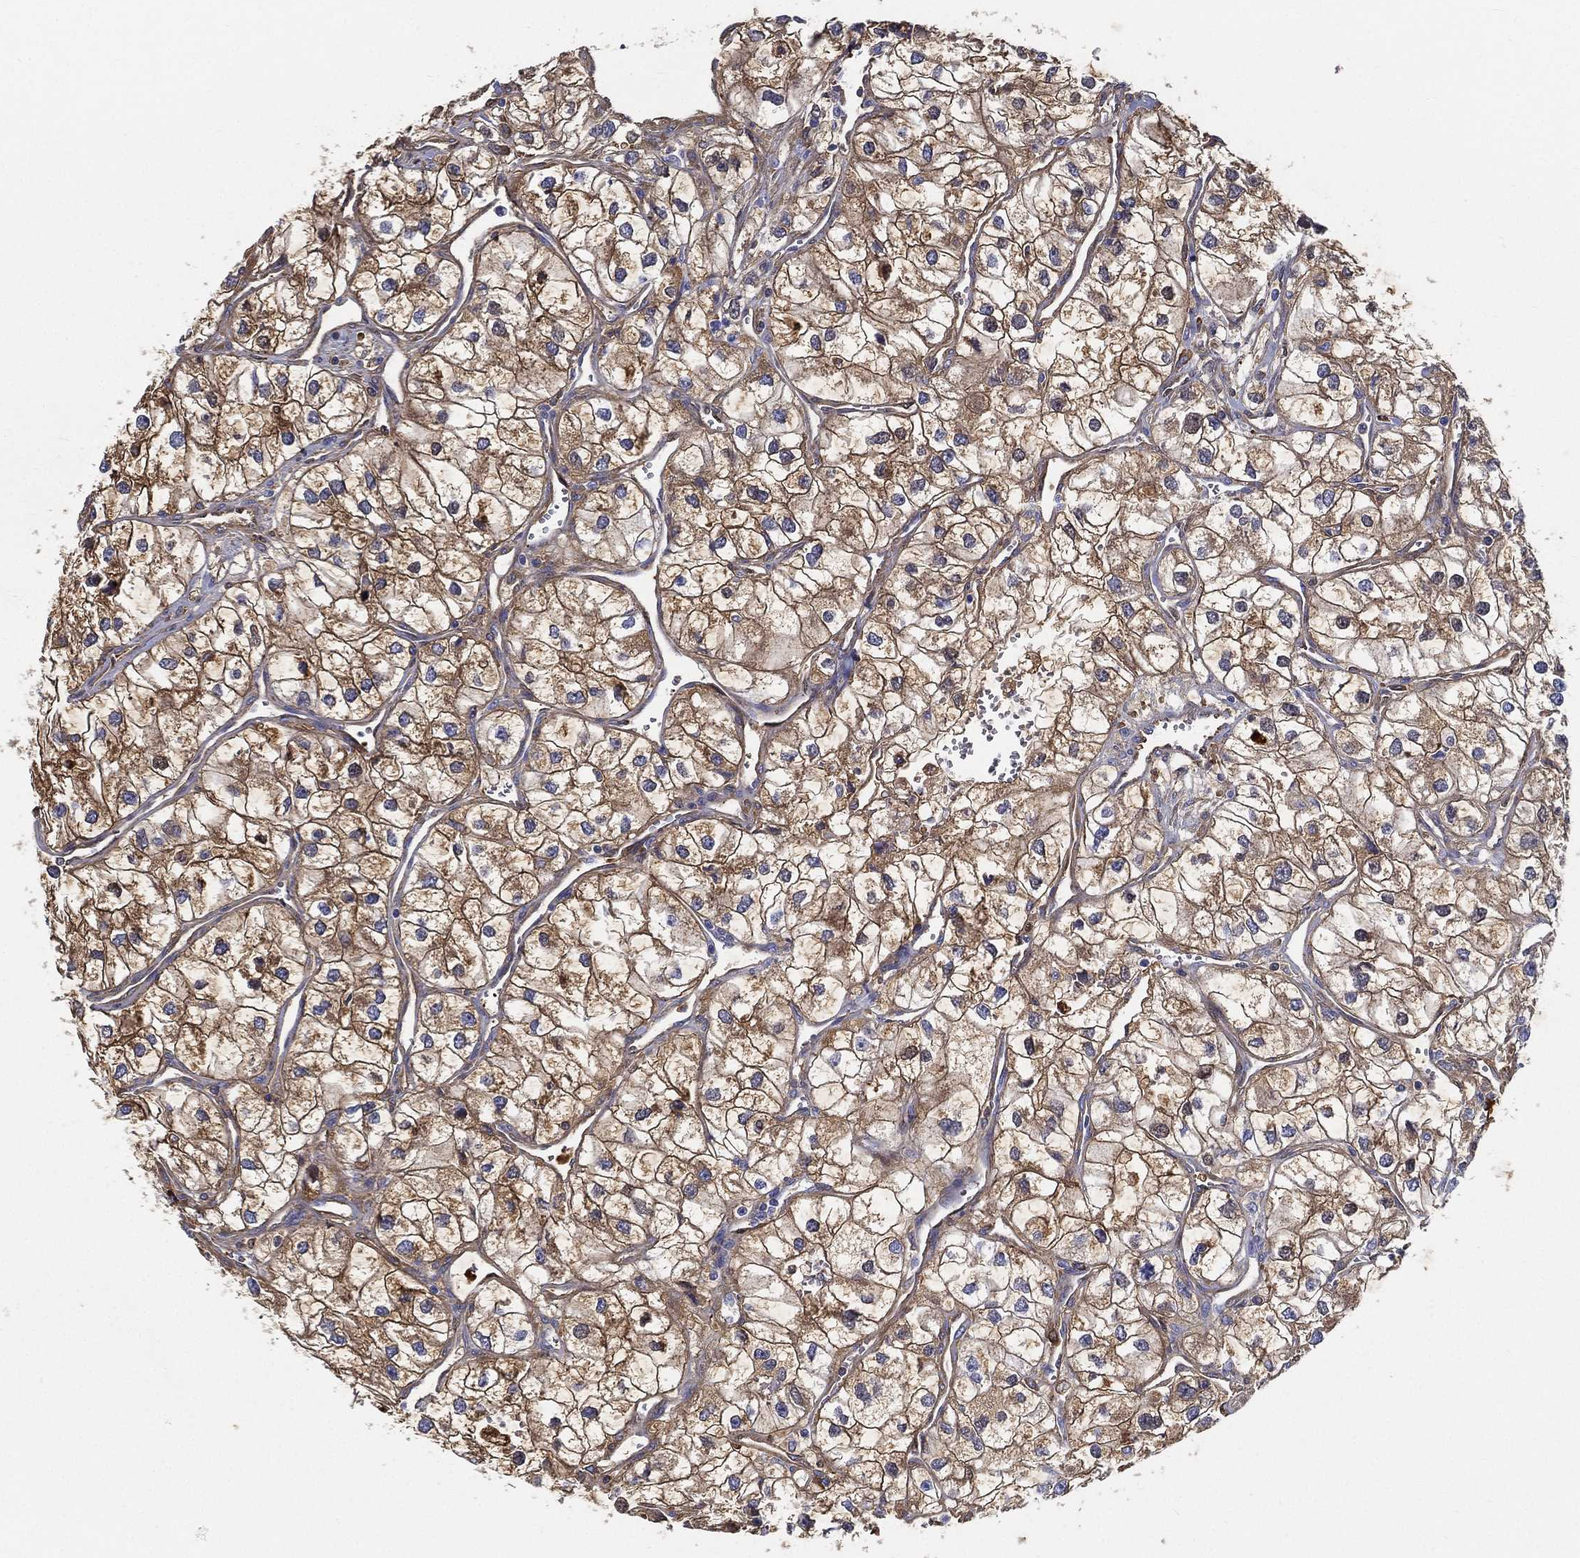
{"staining": {"intensity": "strong", "quantity": "25%-75%", "location": "cytoplasmic/membranous"}, "tissue": "renal cancer", "cell_type": "Tumor cells", "image_type": "cancer", "snomed": [{"axis": "morphology", "description": "Adenocarcinoma, NOS"}, {"axis": "topography", "description": "Kidney"}], "caption": "Tumor cells display strong cytoplasmic/membranous staining in approximately 25%-75% of cells in renal cancer. (Brightfield microscopy of DAB IHC at high magnification).", "gene": "IFNB1", "patient": {"sex": "male", "age": 59}}